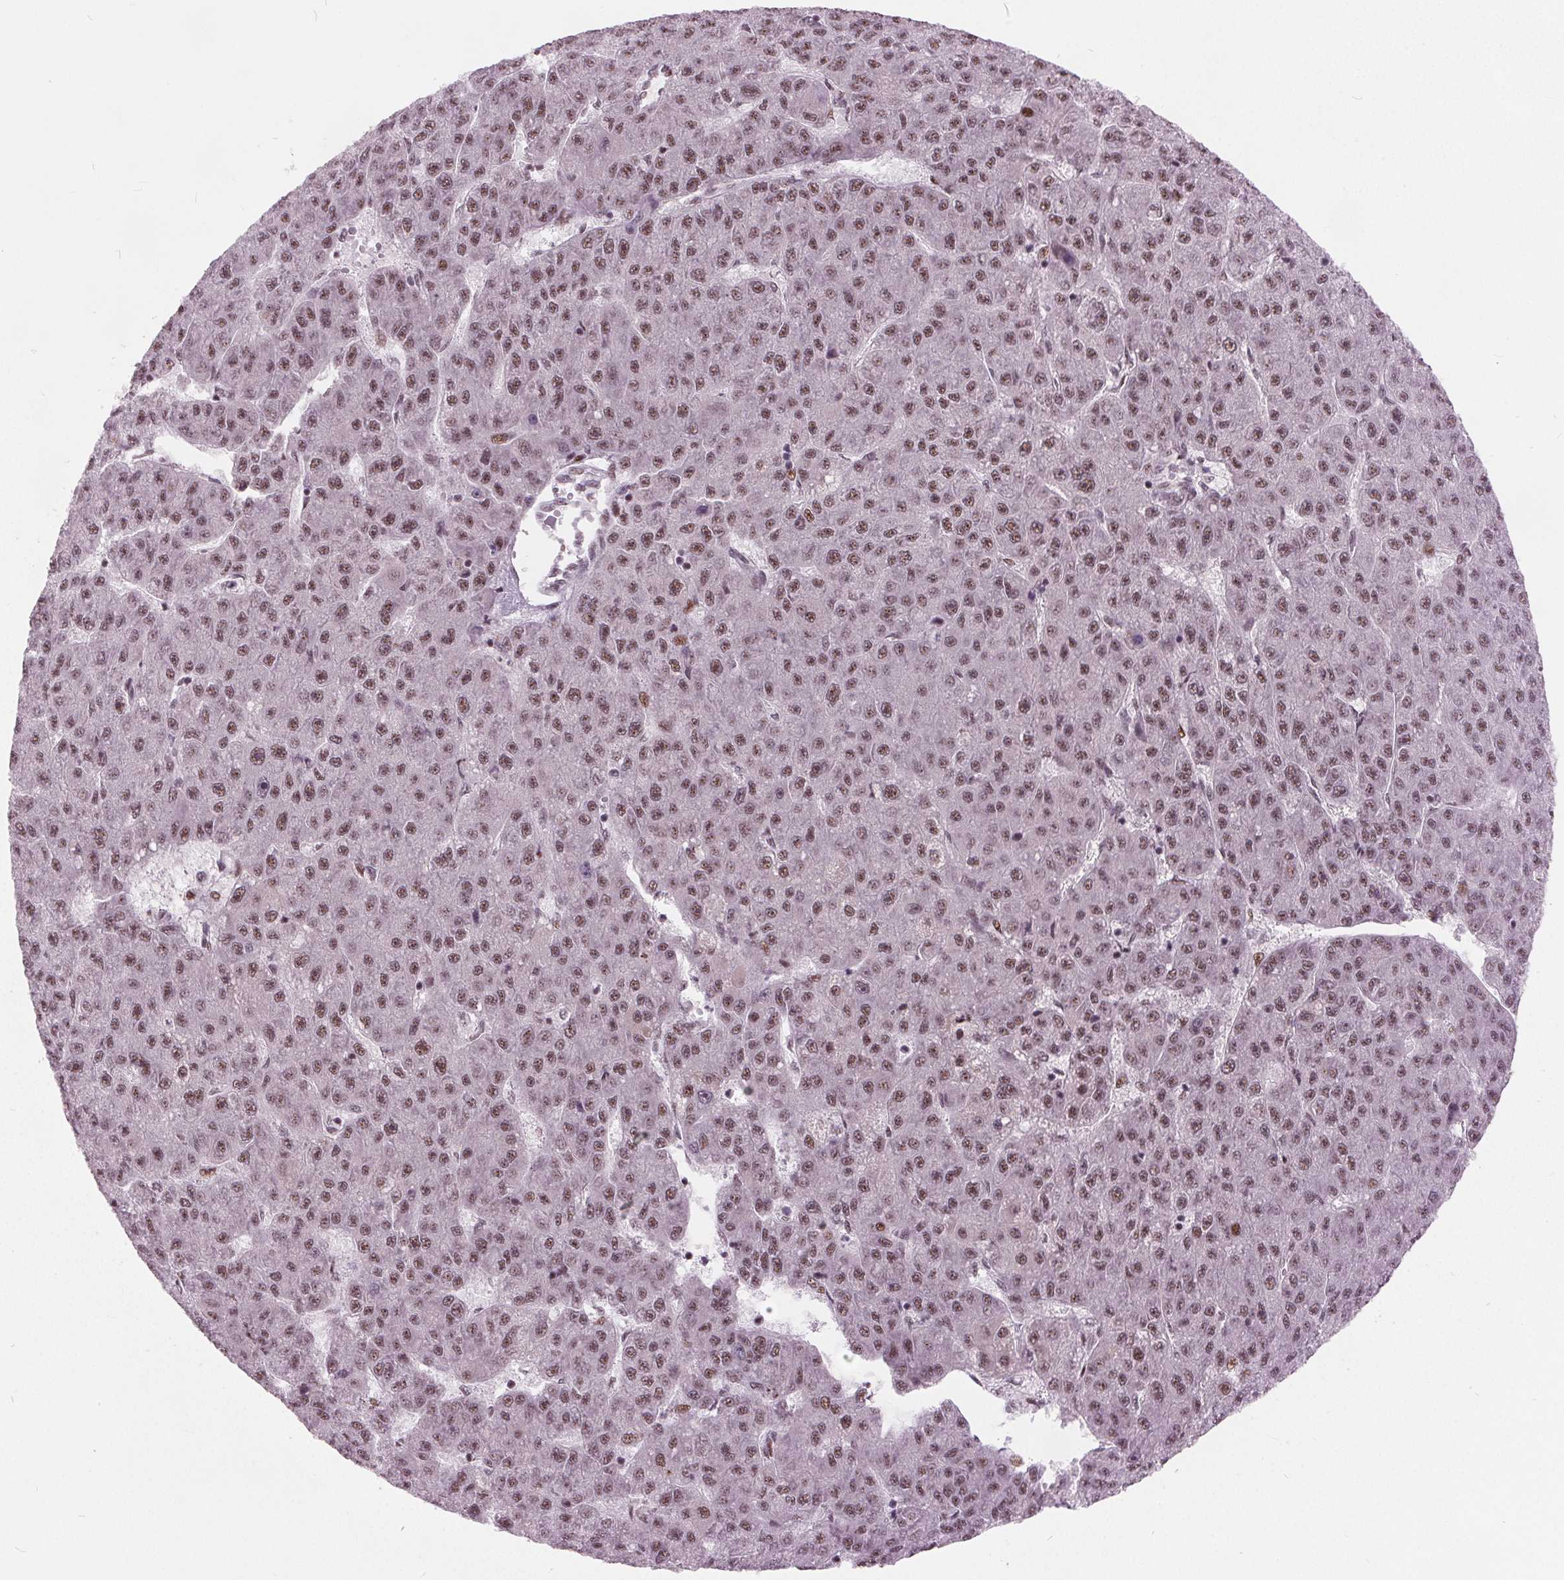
{"staining": {"intensity": "moderate", "quantity": ">75%", "location": "nuclear"}, "tissue": "liver cancer", "cell_type": "Tumor cells", "image_type": "cancer", "snomed": [{"axis": "morphology", "description": "Carcinoma, Hepatocellular, NOS"}, {"axis": "topography", "description": "Liver"}], "caption": "Liver hepatocellular carcinoma was stained to show a protein in brown. There is medium levels of moderate nuclear staining in about >75% of tumor cells.", "gene": "TTC34", "patient": {"sex": "male", "age": 67}}